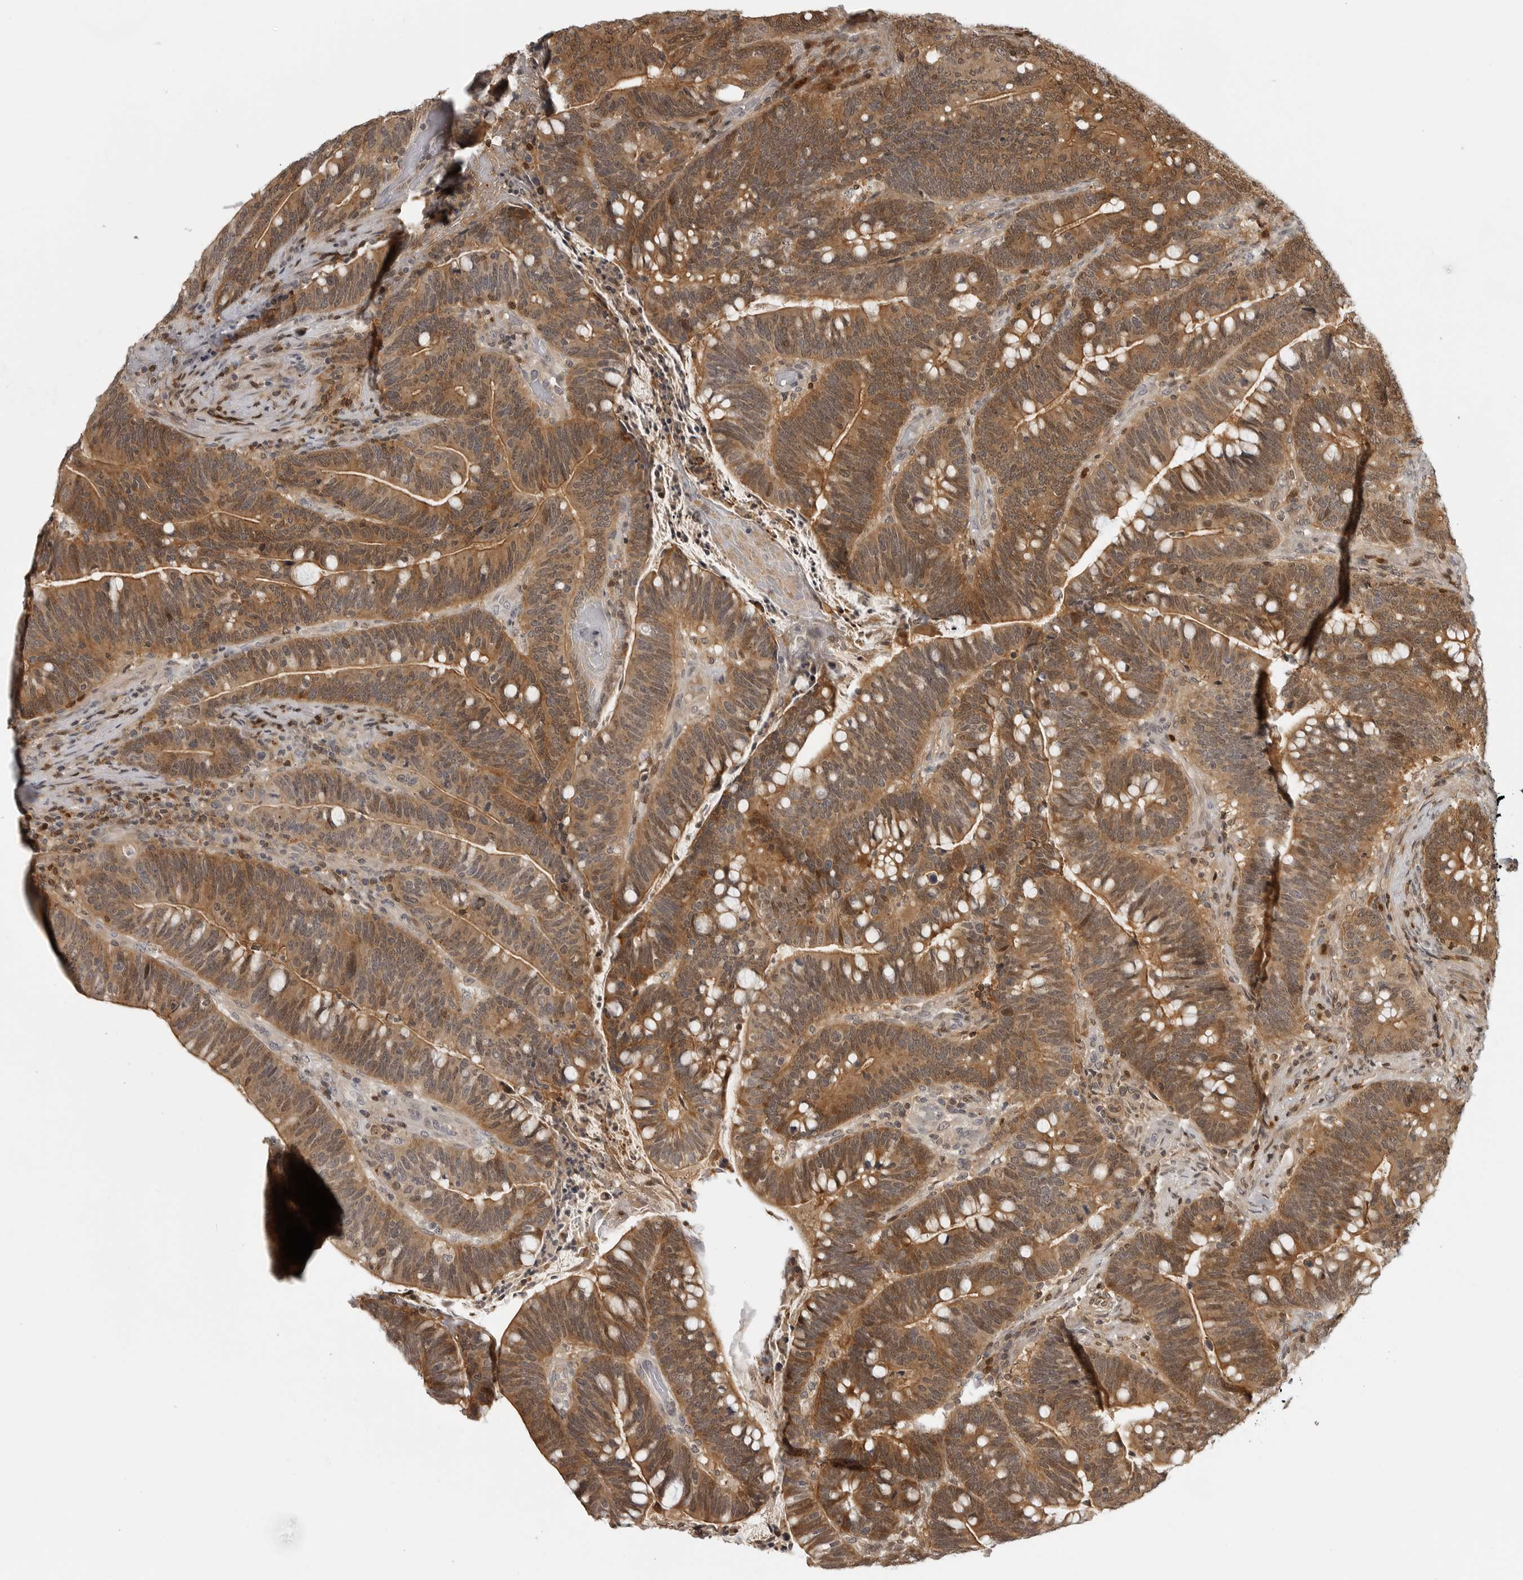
{"staining": {"intensity": "moderate", "quantity": ">75%", "location": "cytoplasmic/membranous,nuclear"}, "tissue": "colorectal cancer", "cell_type": "Tumor cells", "image_type": "cancer", "snomed": [{"axis": "morphology", "description": "Adenocarcinoma, NOS"}, {"axis": "topography", "description": "Colon"}], "caption": "This photomicrograph exhibits colorectal adenocarcinoma stained with IHC to label a protein in brown. The cytoplasmic/membranous and nuclear of tumor cells show moderate positivity for the protein. Nuclei are counter-stained blue.", "gene": "CTIF", "patient": {"sex": "female", "age": 66}}